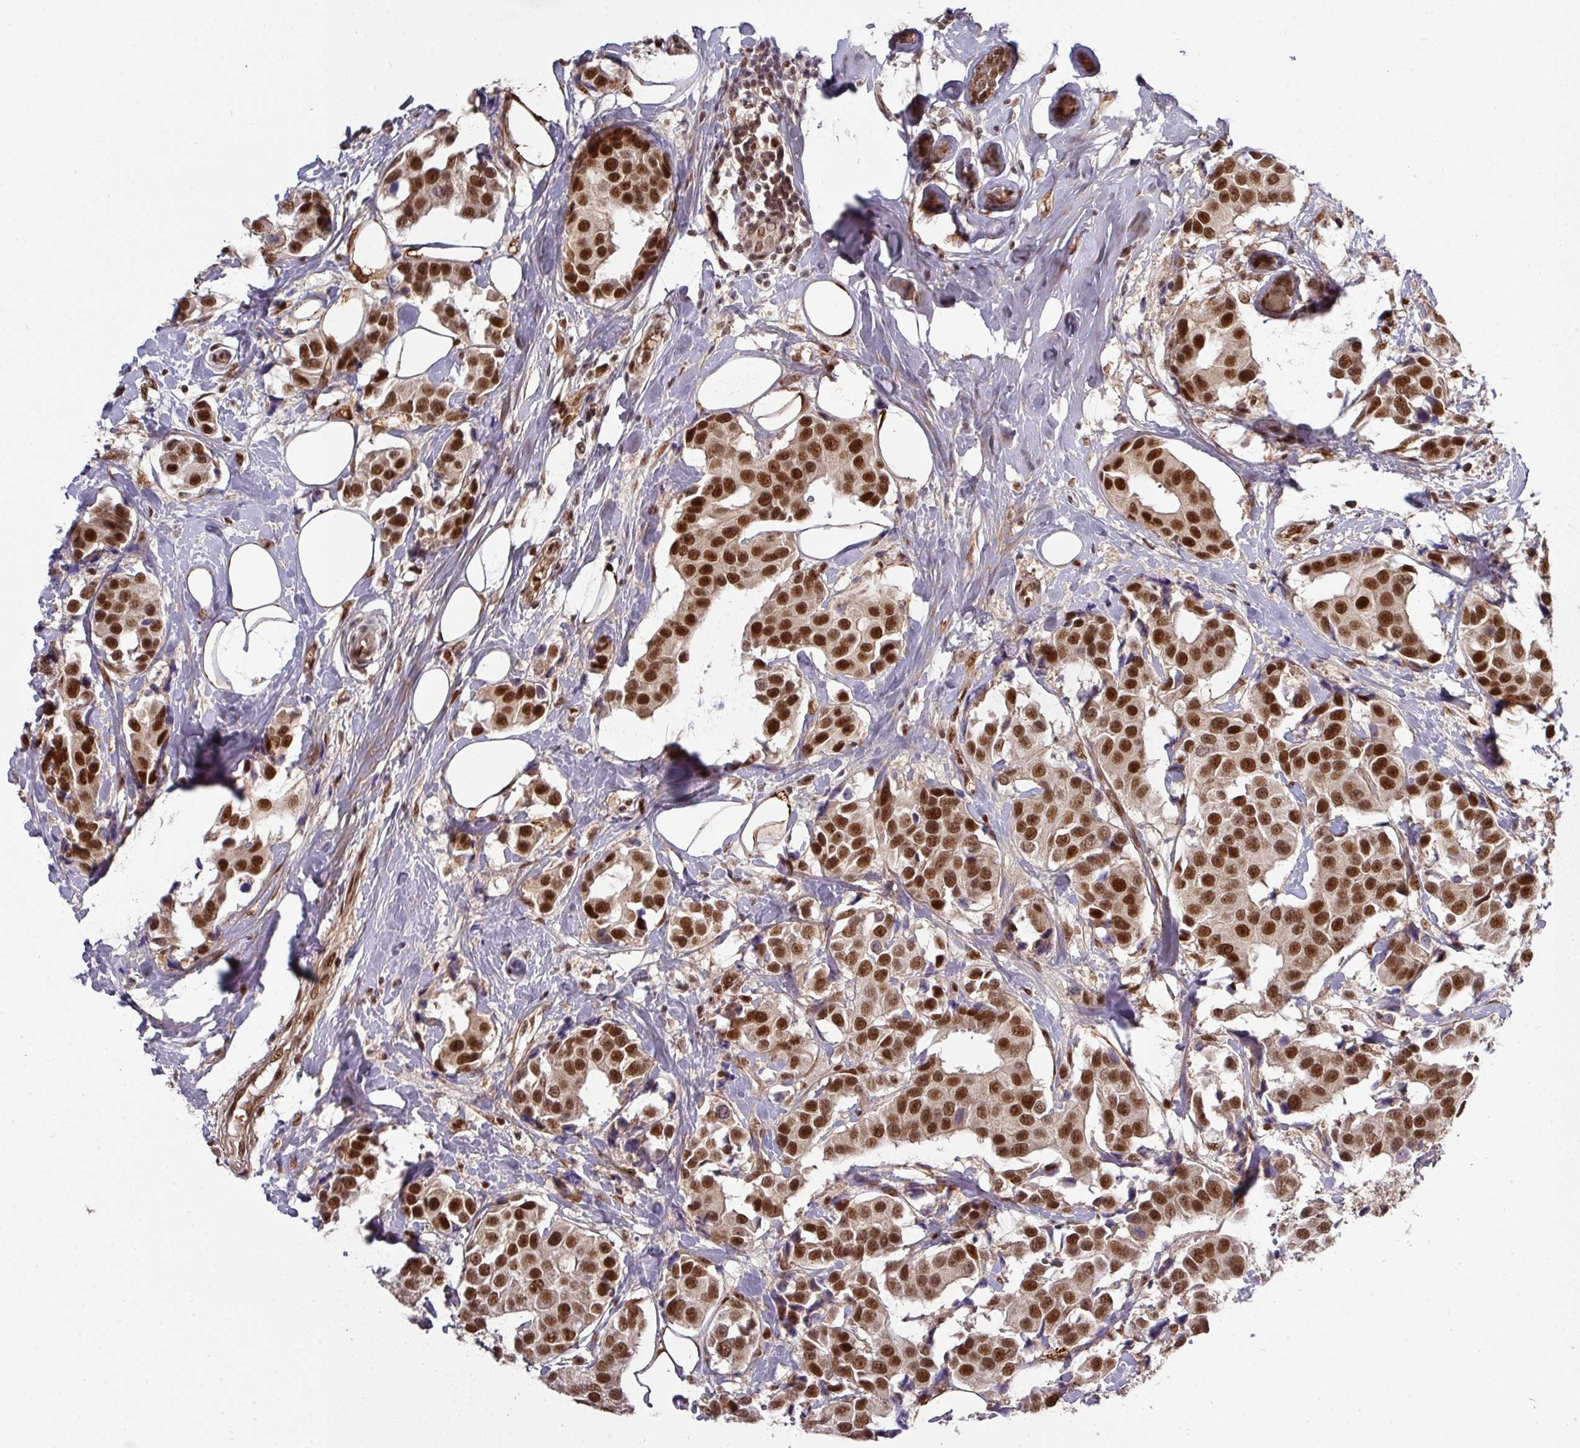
{"staining": {"intensity": "strong", "quantity": ">75%", "location": "nuclear"}, "tissue": "breast cancer", "cell_type": "Tumor cells", "image_type": "cancer", "snomed": [{"axis": "morphology", "description": "Normal tissue, NOS"}, {"axis": "morphology", "description": "Duct carcinoma"}, {"axis": "topography", "description": "Breast"}], "caption": "Immunohistochemistry of breast invasive ductal carcinoma displays high levels of strong nuclear staining in about >75% of tumor cells.", "gene": "CIC", "patient": {"sex": "female", "age": 39}}